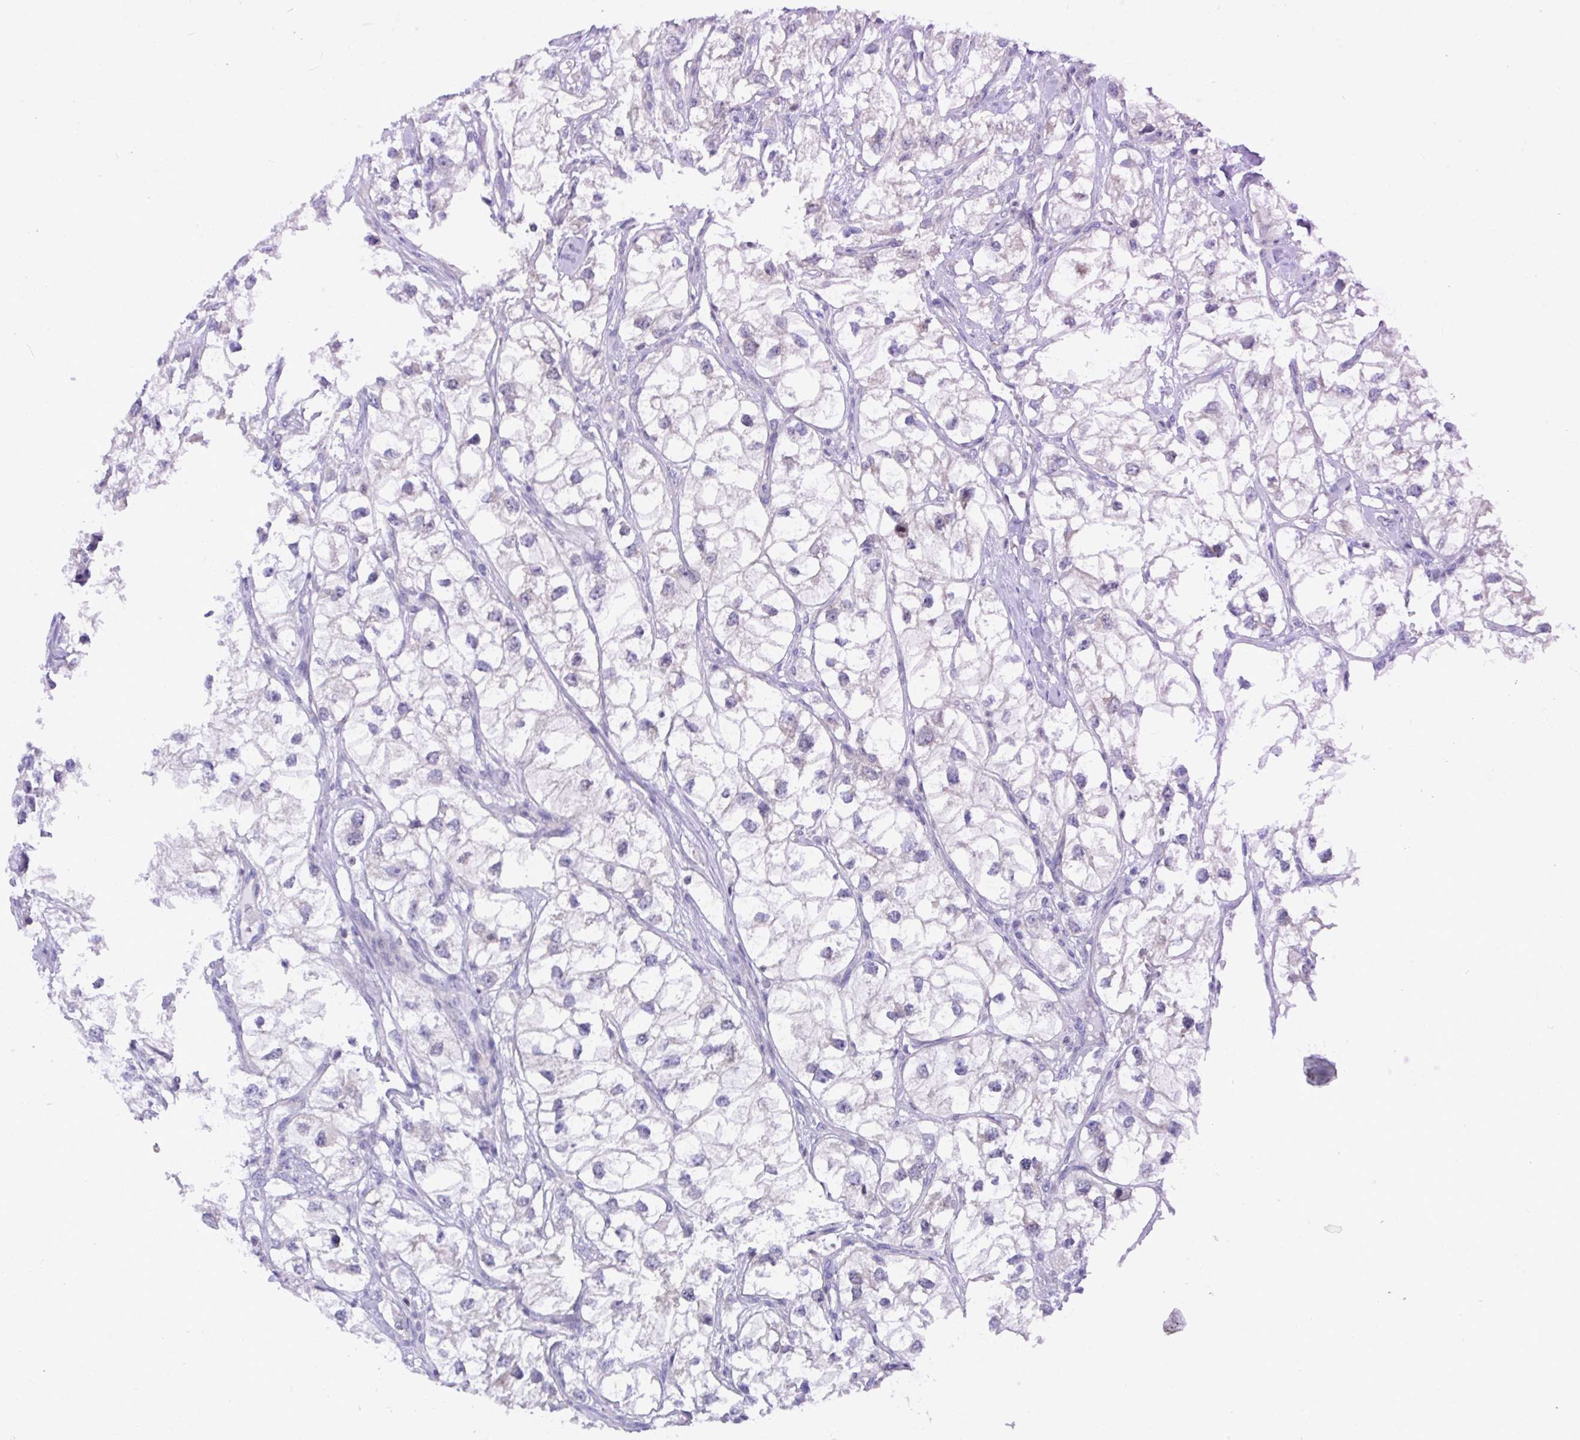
{"staining": {"intensity": "negative", "quantity": "none", "location": "none"}, "tissue": "renal cancer", "cell_type": "Tumor cells", "image_type": "cancer", "snomed": [{"axis": "morphology", "description": "Adenocarcinoma, NOS"}, {"axis": "topography", "description": "Kidney"}], "caption": "This image is of renal adenocarcinoma stained with immunohistochemistry (IHC) to label a protein in brown with the nuclei are counter-stained blue. There is no positivity in tumor cells.", "gene": "SNX11", "patient": {"sex": "male", "age": 59}}